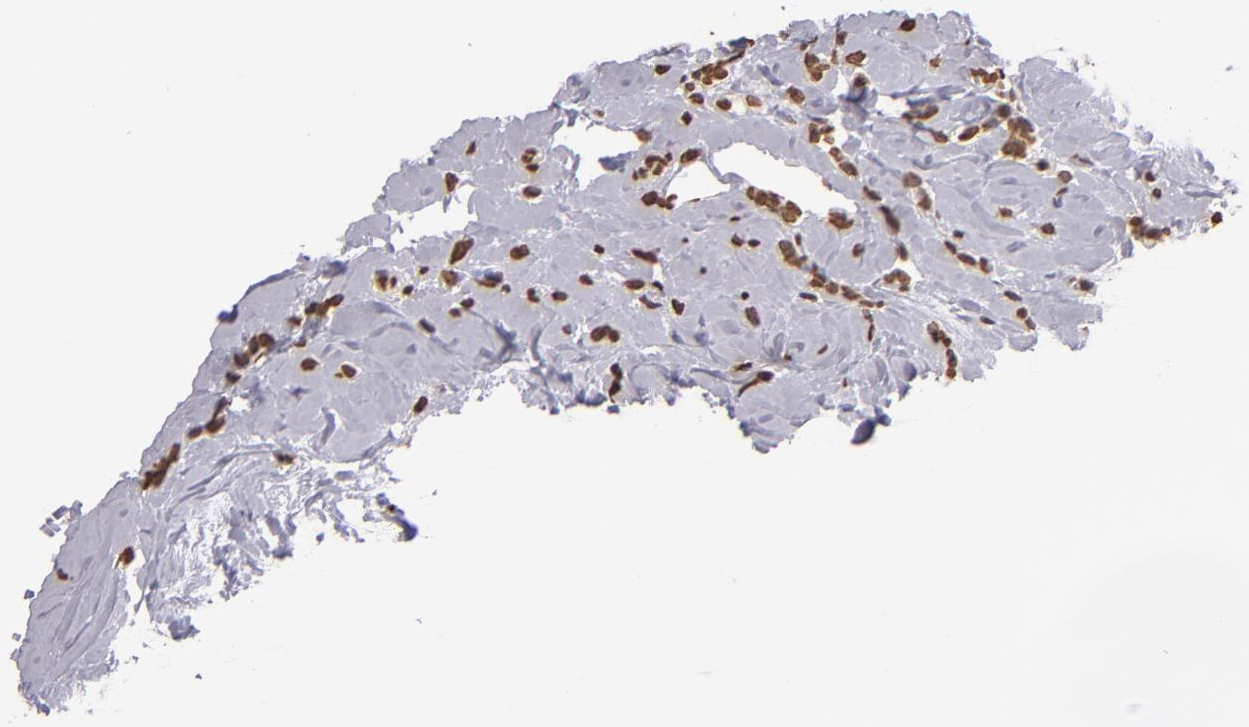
{"staining": {"intensity": "weak", "quantity": ">75%", "location": "nuclear"}, "tissue": "breast cancer", "cell_type": "Tumor cells", "image_type": "cancer", "snomed": [{"axis": "morphology", "description": "Lobular carcinoma"}, {"axis": "topography", "description": "Breast"}], "caption": "Protein staining reveals weak nuclear staining in approximately >75% of tumor cells in lobular carcinoma (breast).", "gene": "LBX1", "patient": {"sex": "female", "age": 64}}